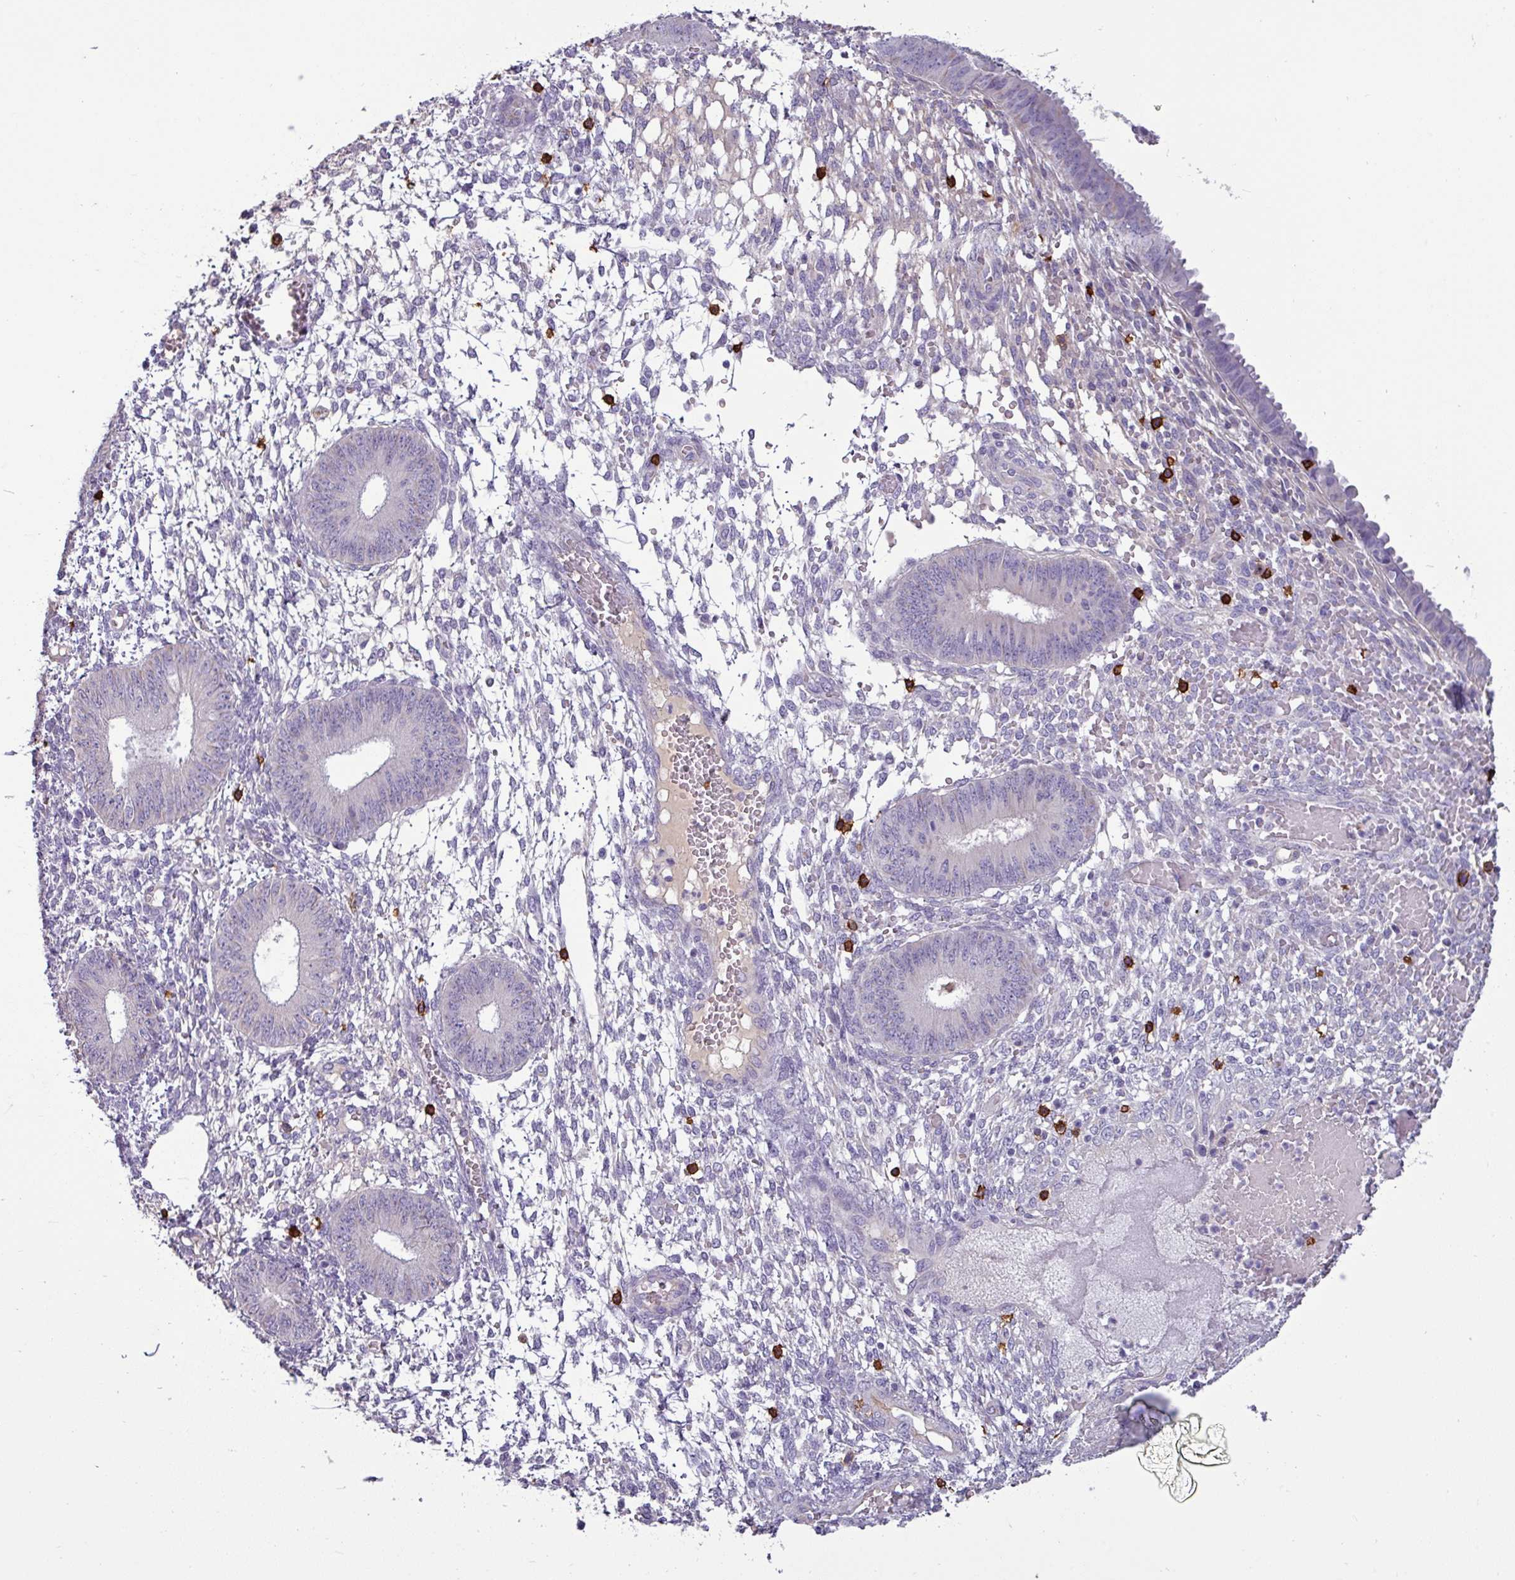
{"staining": {"intensity": "negative", "quantity": "none", "location": "none"}, "tissue": "endometrium", "cell_type": "Cells in endometrial stroma", "image_type": "normal", "snomed": [{"axis": "morphology", "description": "Normal tissue, NOS"}, {"axis": "topography", "description": "Endometrium"}], "caption": "DAB immunohistochemical staining of benign human endometrium exhibits no significant staining in cells in endometrial stroma.", "gene": "CD8A", "patient": {"sex": "female", "age": 49}}